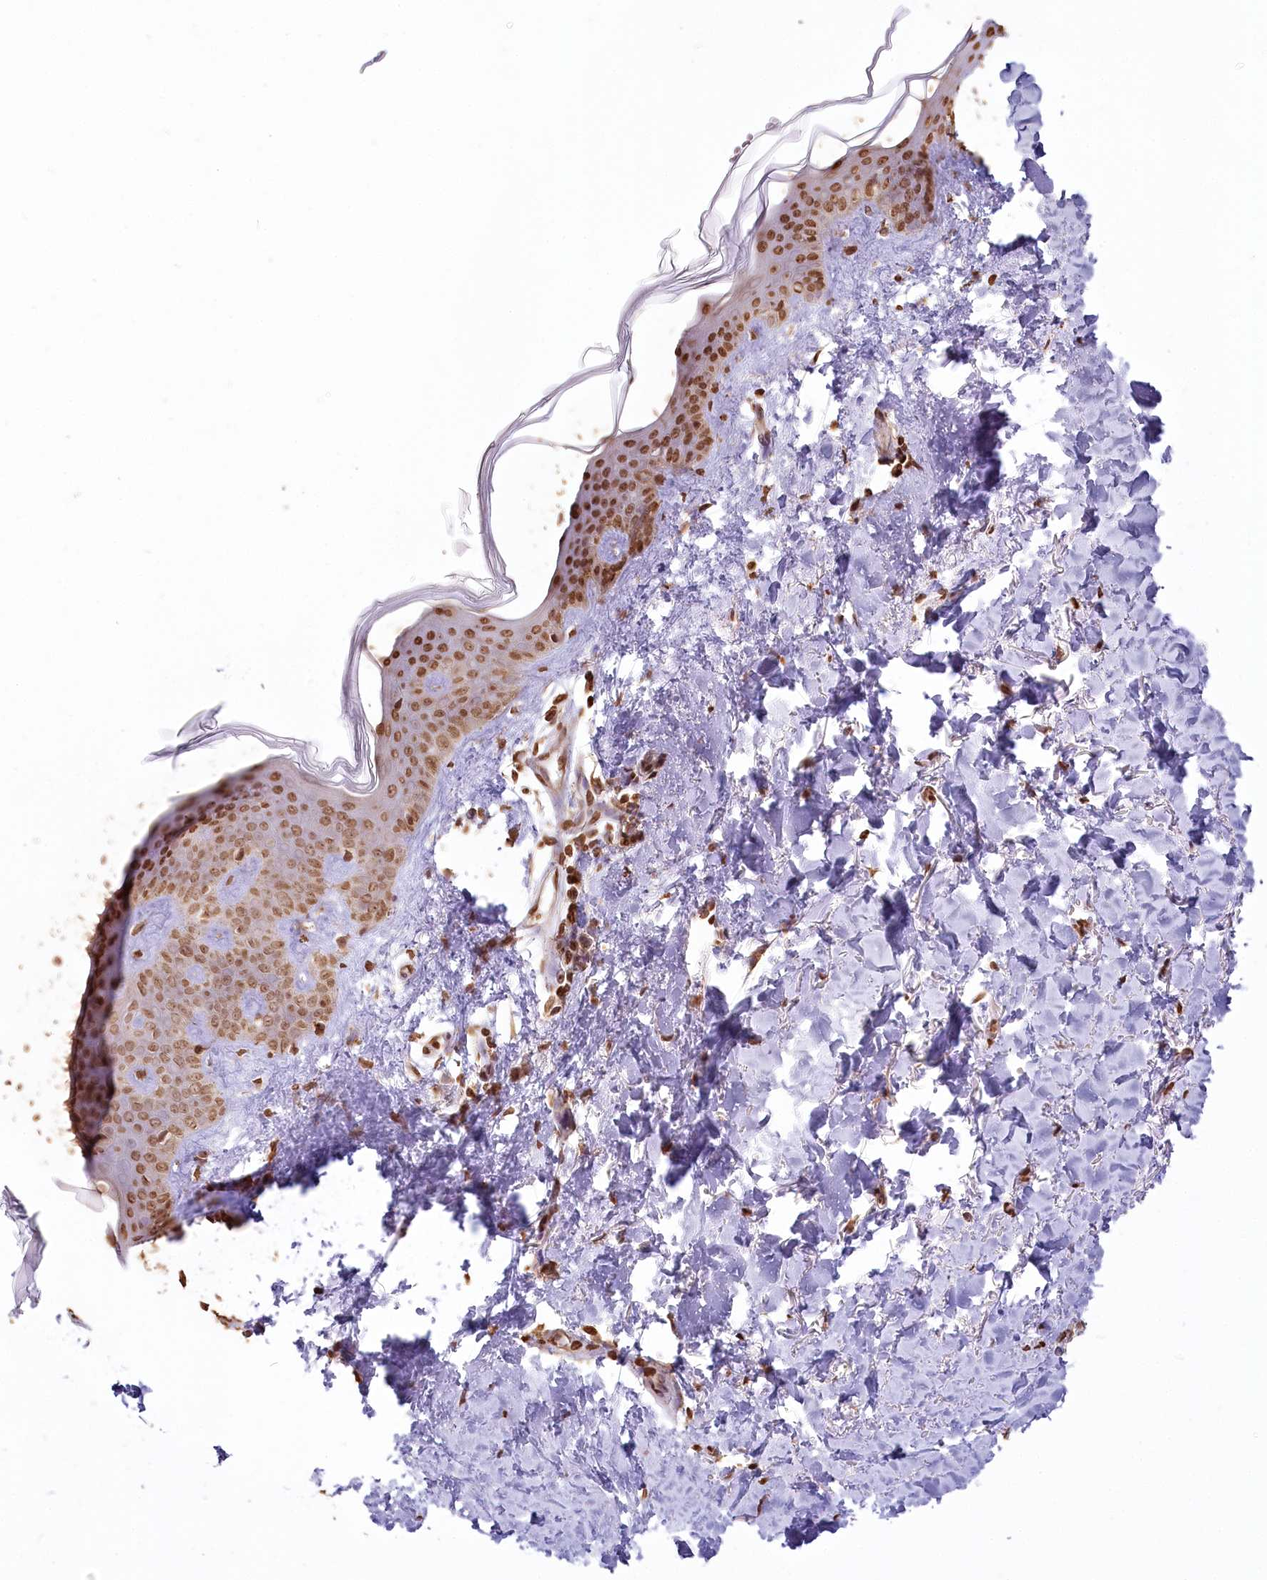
{"staining": {"intensity": "moderate", "quantity": ">75%", "location": "cytoplasmic/membranous,nuclear"}, "tissue": "skin", "cell_type": "Fibroblasts", "image_type": "normal", "snomed": [{"axis": "morphology", "description": "Normal tissue, NOS"}, {"axis": "topography", "description": "Skin"}], "caption": "The histopathology image demonstrates immunohistochemical staining of benign skin. There is moderate cytoplasmic/membranous,nuclear positivity is identified in about >75% of fibroblasts. (DAB IHC, brown staining for protein, blue staining for nuclei).", "gene": "FAM13A", "patient": {"sex": "female", "age": 46}}